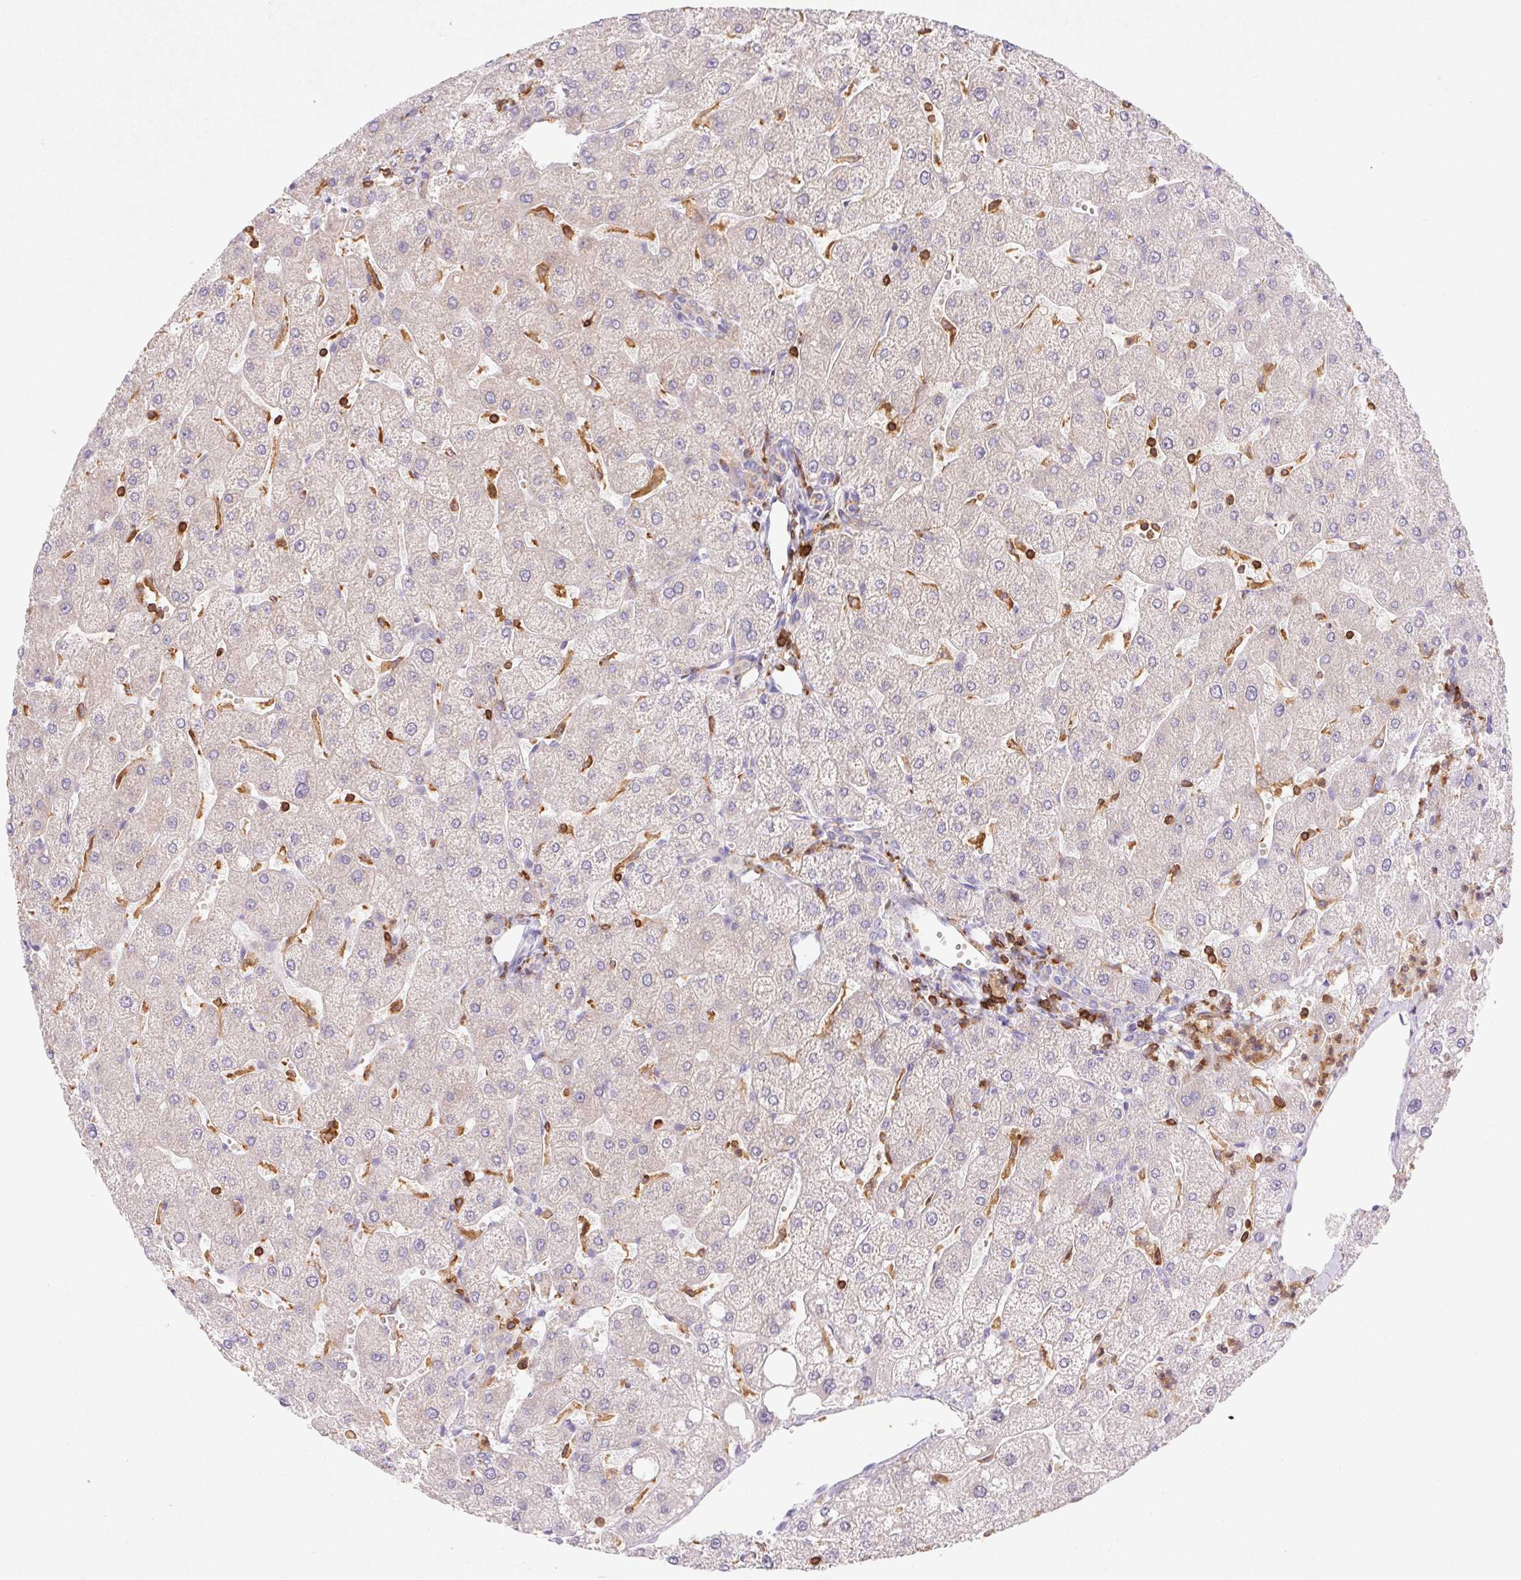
{"staining": {"intensity": "negative", "quantity": "none", "location": "none"}, "tissue": "liver", "cell_type": "Cholangiocytes", "image_type": "normal", "snomed": [{"axis": "morphology", "description": "Normal tissue, NOS"}, {"axis": "topography", "description": "Liver"}], "caption": "Immunohistochemical staining of unremarkable liver demonstrates no significant expression in cholangiocytes.", "gene": "APBB1IP", "patient": {"sex": "male", "age": 67}}